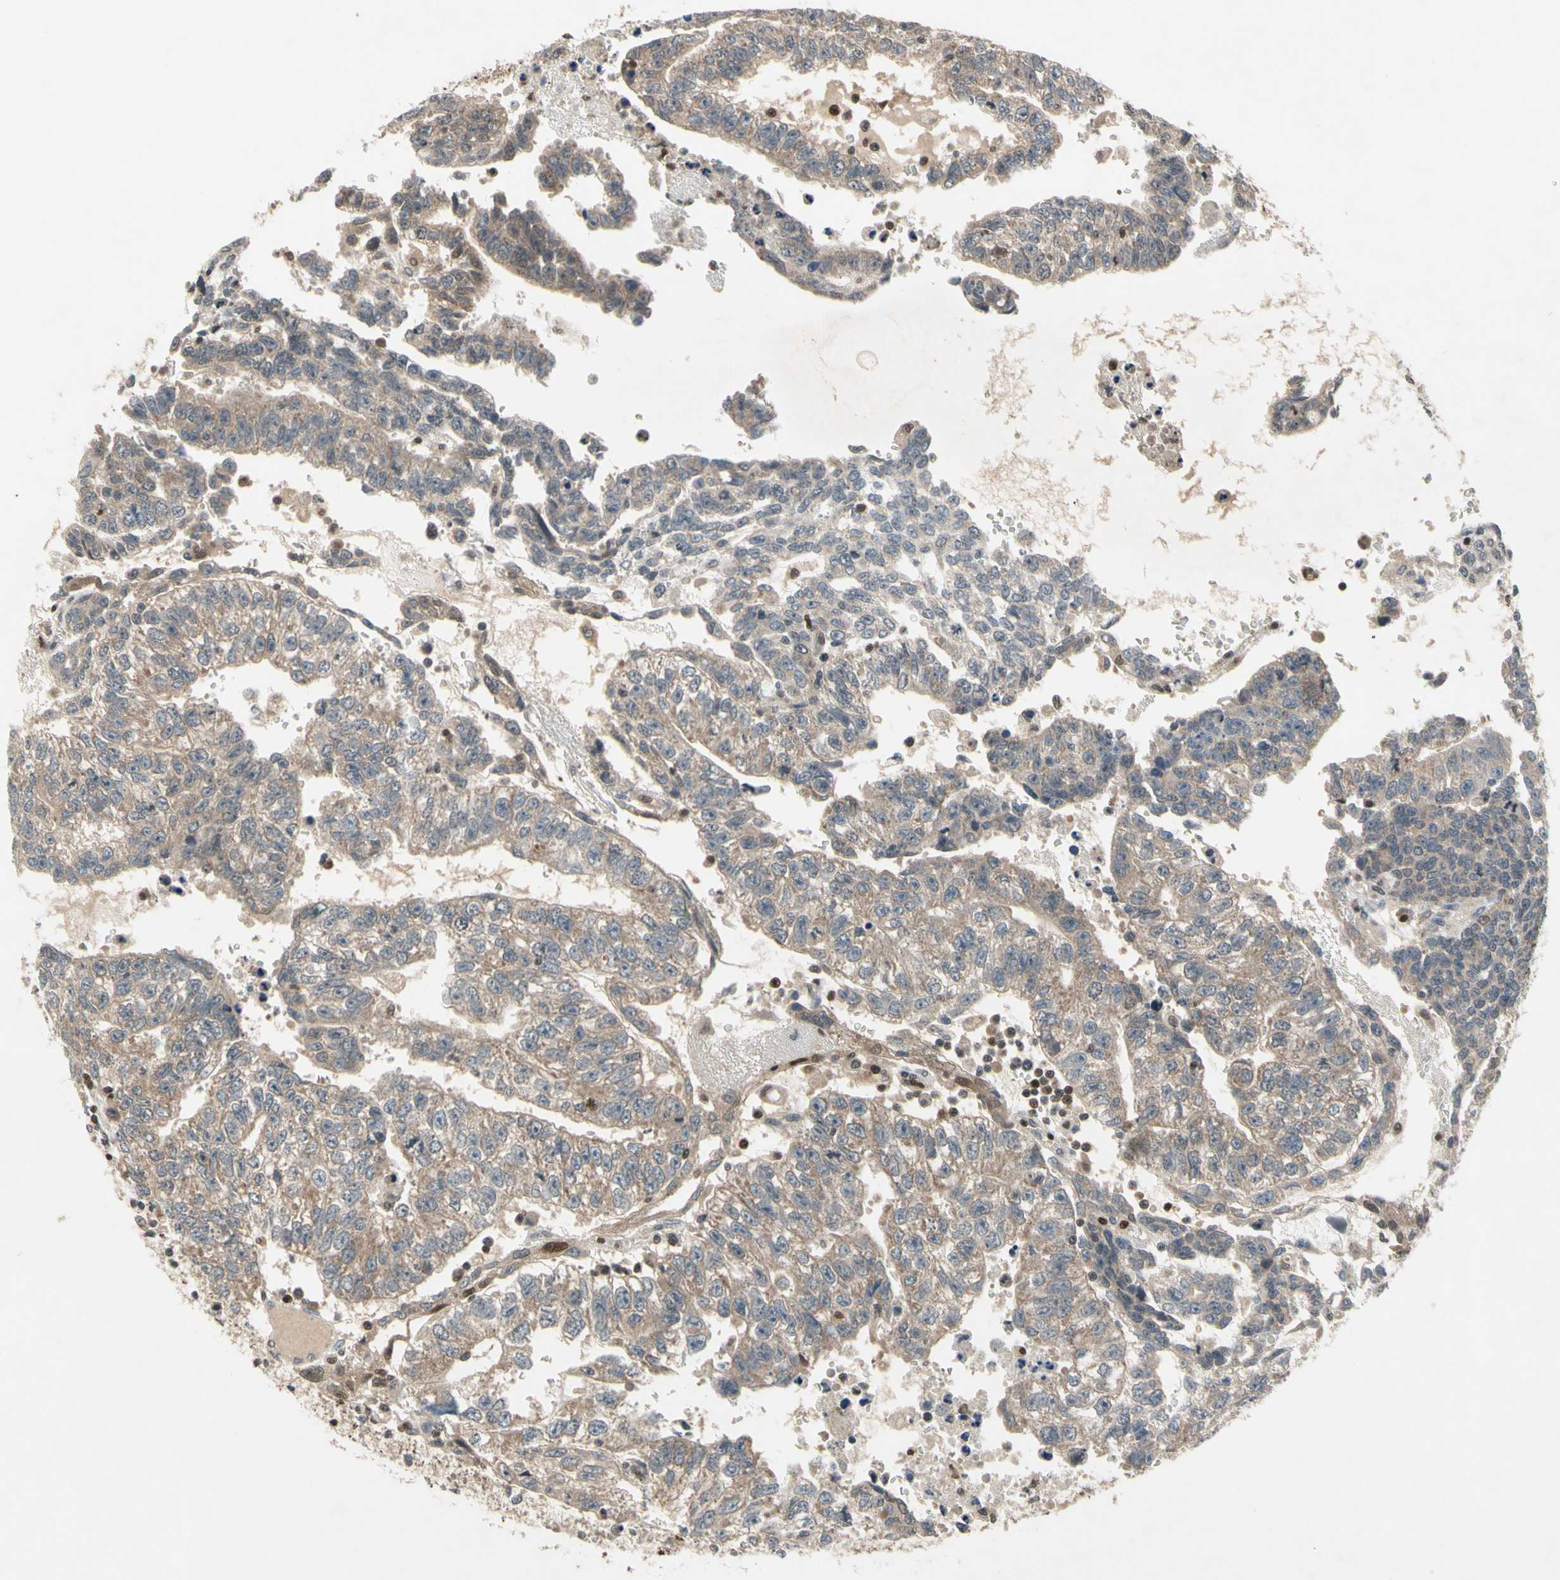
{"staining": {"intensity": "moderate", "quantity": ">75%", "location": "cytoplasmic/membranous"}, "tissue": "testis cancer", "cell_type": "Tumor cells", "image_type": "cancer", "snomed": [{"axis": "morphology", "description": "Seminoma, NOS"}, {"axis": "morphology", "description": "Carcinoma, Embryonal, NOS"}, {"axis": "topography", "description": "Testis"}], "caption": "Immunohistochemistry histopathology image of human testis cancer stained for a protein (brown), which reveals medium levels of moderate cytoplasmic/membranous expression in about >75% of tumor cells.", "gene": "GSR", "patient": {"sex": "male", "age": 52}}